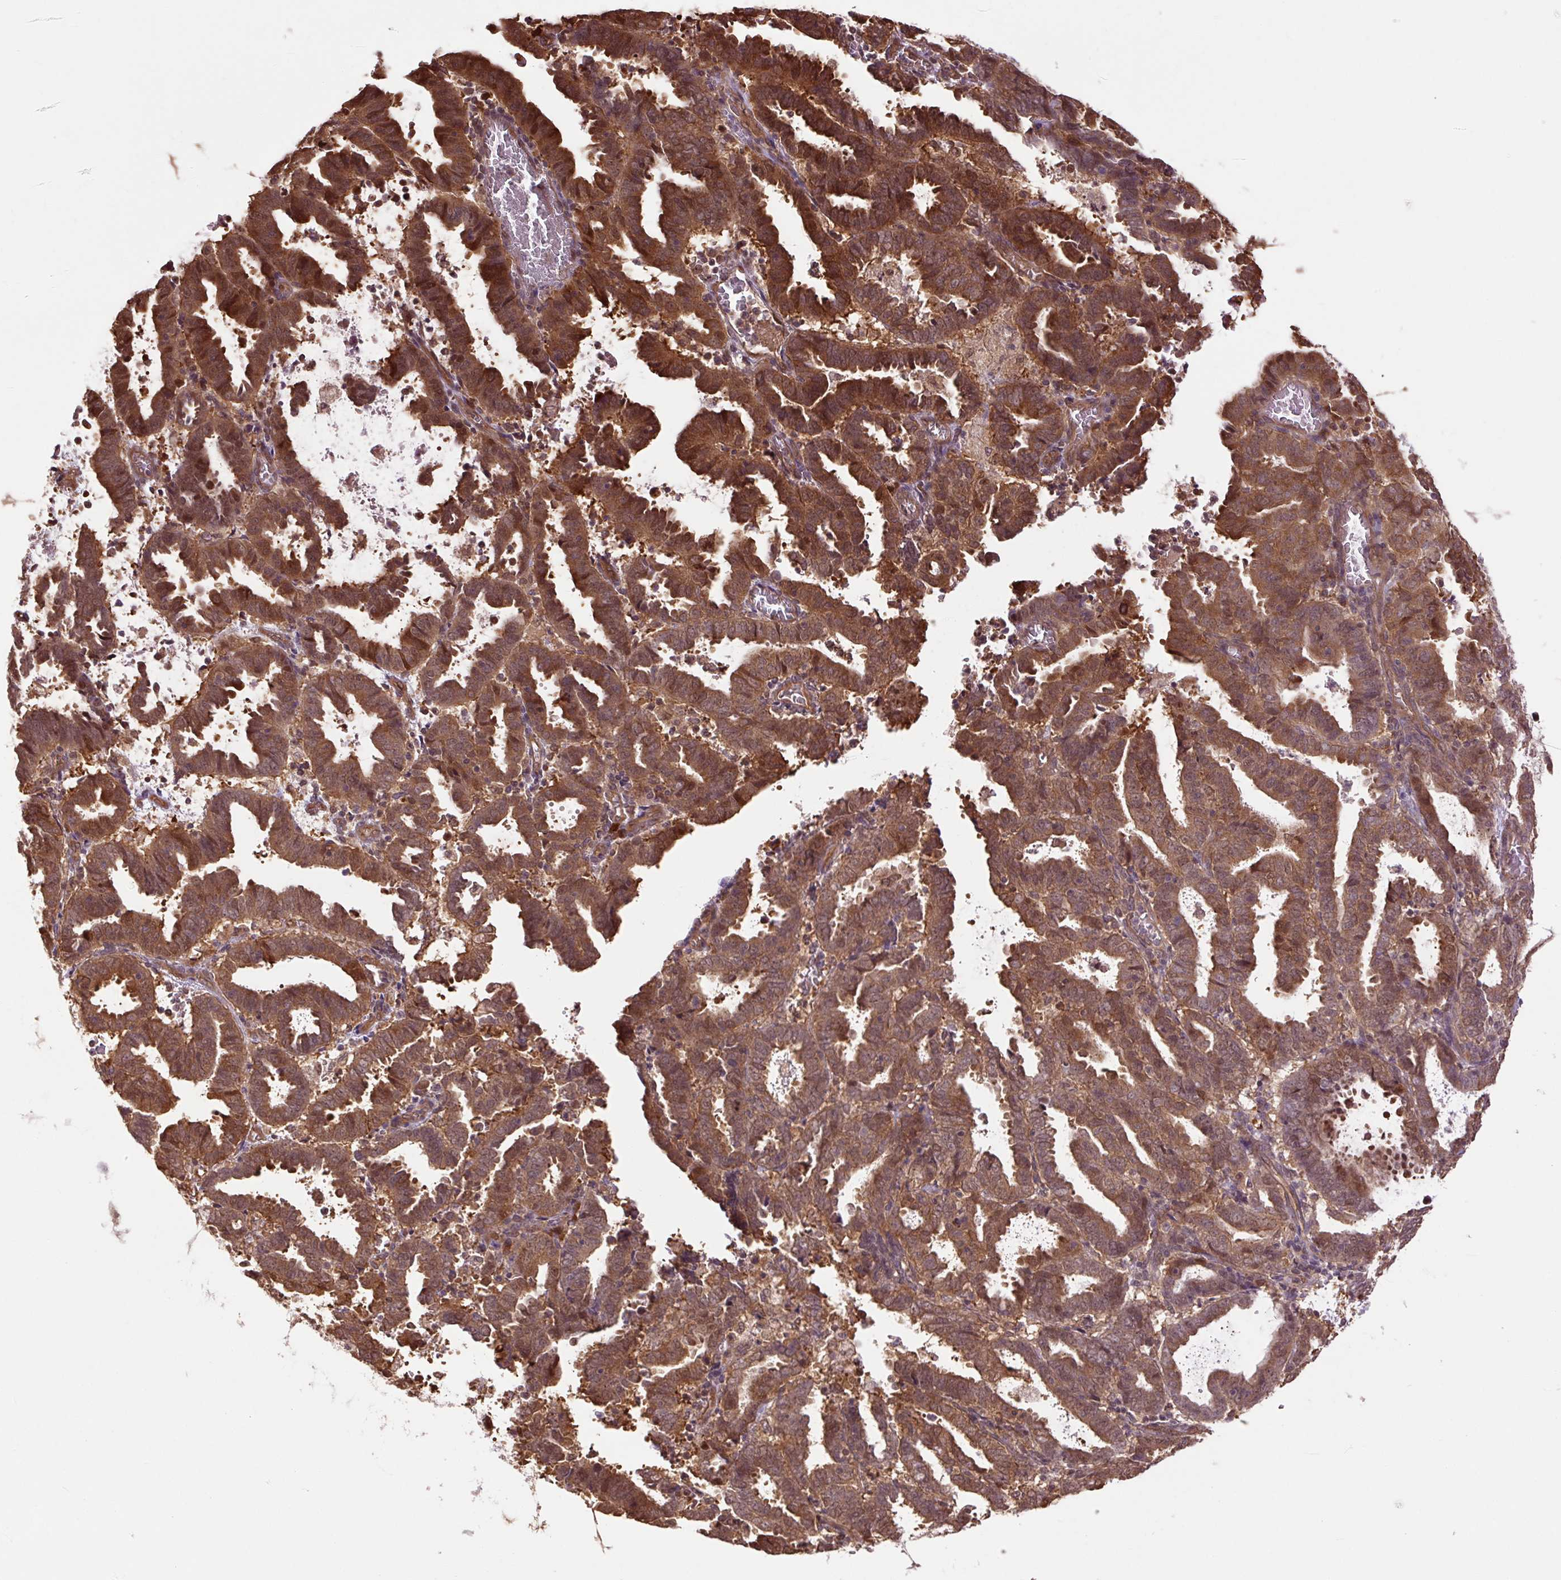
{"staining": {"intensity": "strong", "quantity": ">75%", "location": "cytoplasmic/membranous,nuclear"}, "tissue": "endometrial cancer", "cell_type": "Tumor cells", "image_type": "cancer", "snomed": [{"axis": "morphology", "description": "Adenocarcinoma, NOS"}, {"axis": "topography", "description": "Uterus"}], "caption": "This image exhibits immunohistochemistry staining of human endometrial cancer (adenocarcinoma), with high strong cytoplasmic/membranous and nuclear expression in approximately >75% of tumor cells.", "gene": "TPT1", "patient": {"sex": "female", "age": 83}}